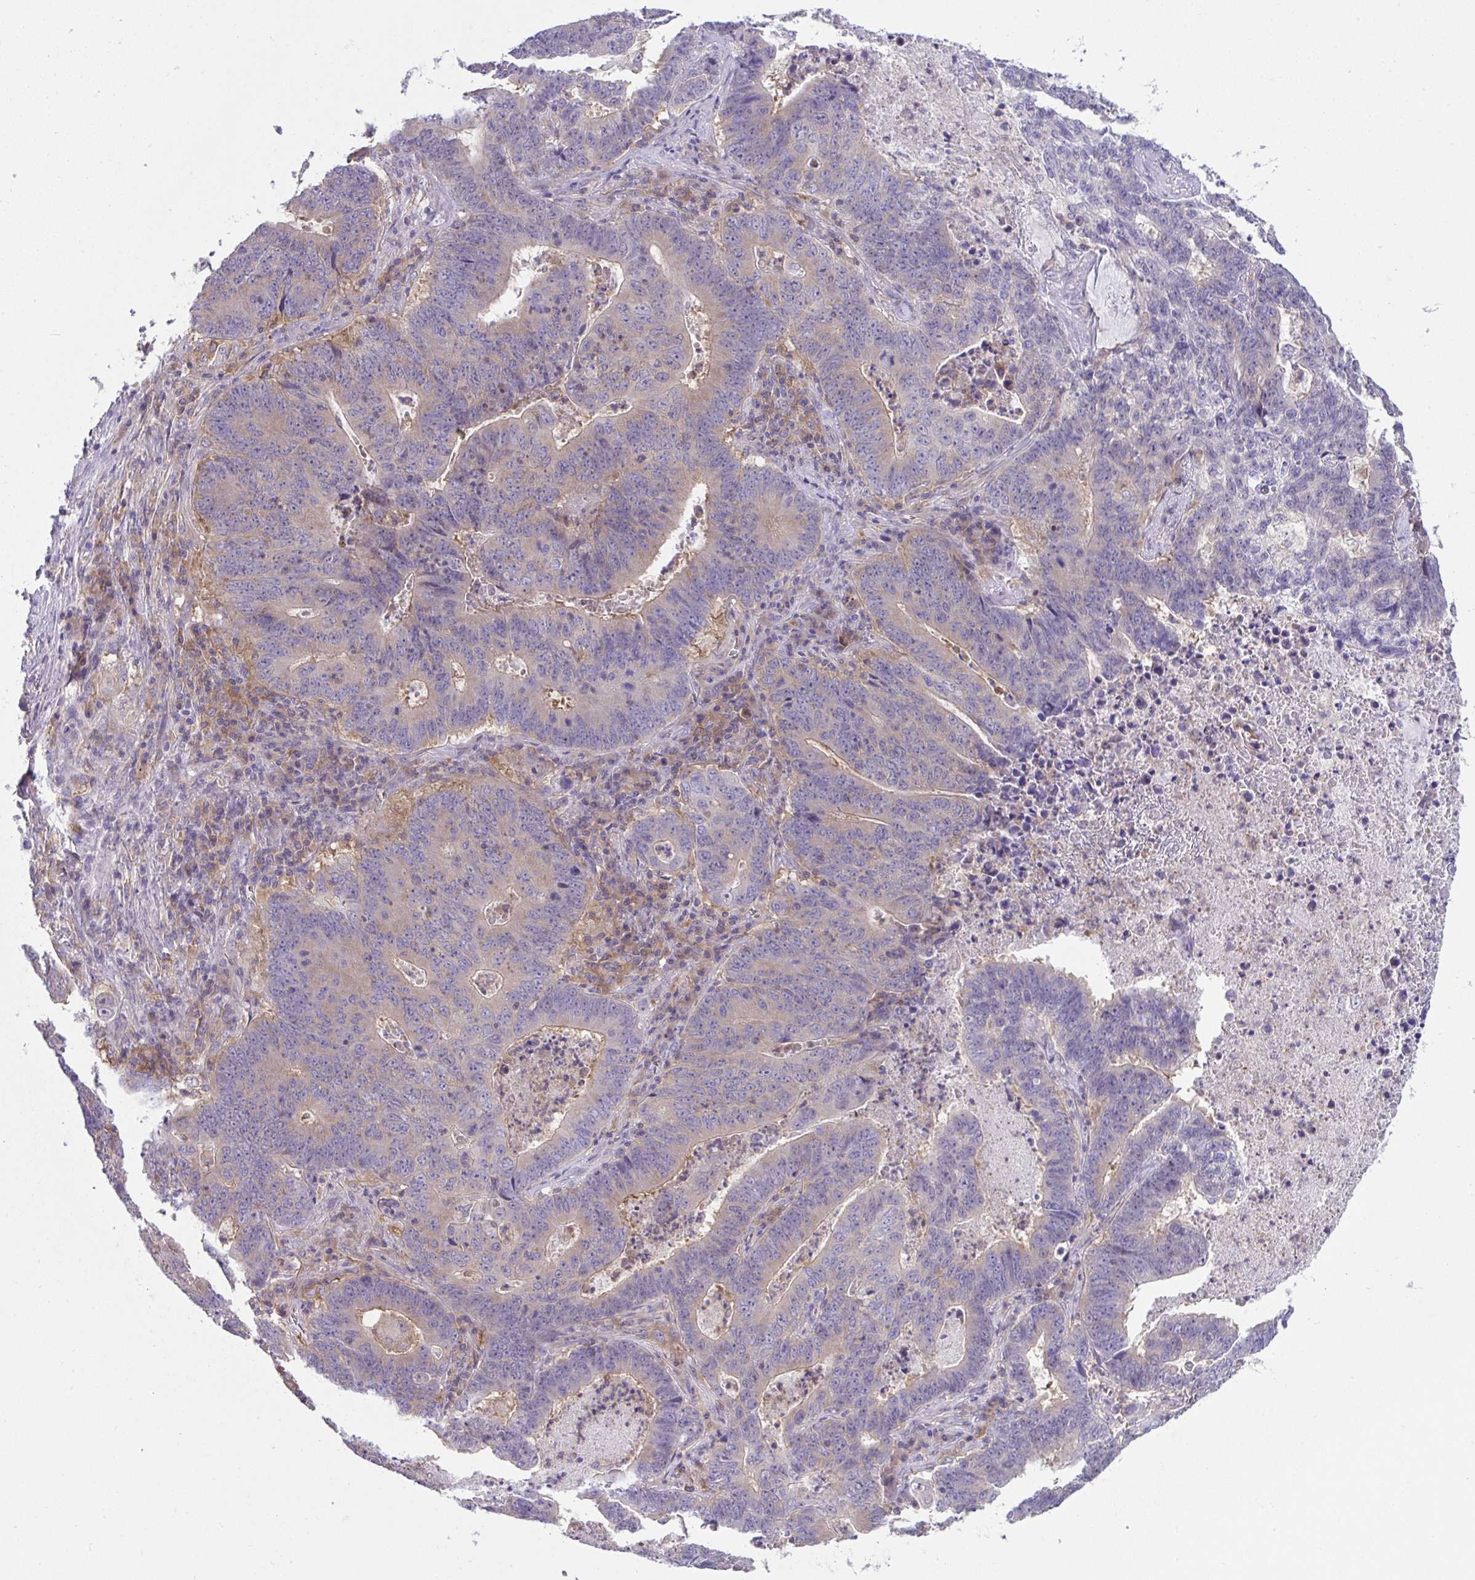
{"staining": {"intensity": "weak", "quantity": "25%-75%", "location": "cytoplasmic/membranous"}, "tissue": "lung cancer", "cell_type": "Tumor cells", "image_type": "cancer", "snomed": [{"axis": "morphology", "description": "Aneuploidy"}, {"axis": "morphology", "description": "Adenocarcinoma, NOS"}, {"axis": "morphology", "description": "Adenocarcinoma primary or metastatic"}, {"axis": "topography", "description": "Lung"}], "caption": "DAB (3,3'-diaminobenzidine) immunohistochemical staining of lung cancer (adenocarcinoma) demonstrates weak cytoplasmic/membranous protein positivity in approximately 25%-75% of tumor cells.", "gene": "ALDH16A1", "patient": {"sex": "female", "age": 75}}